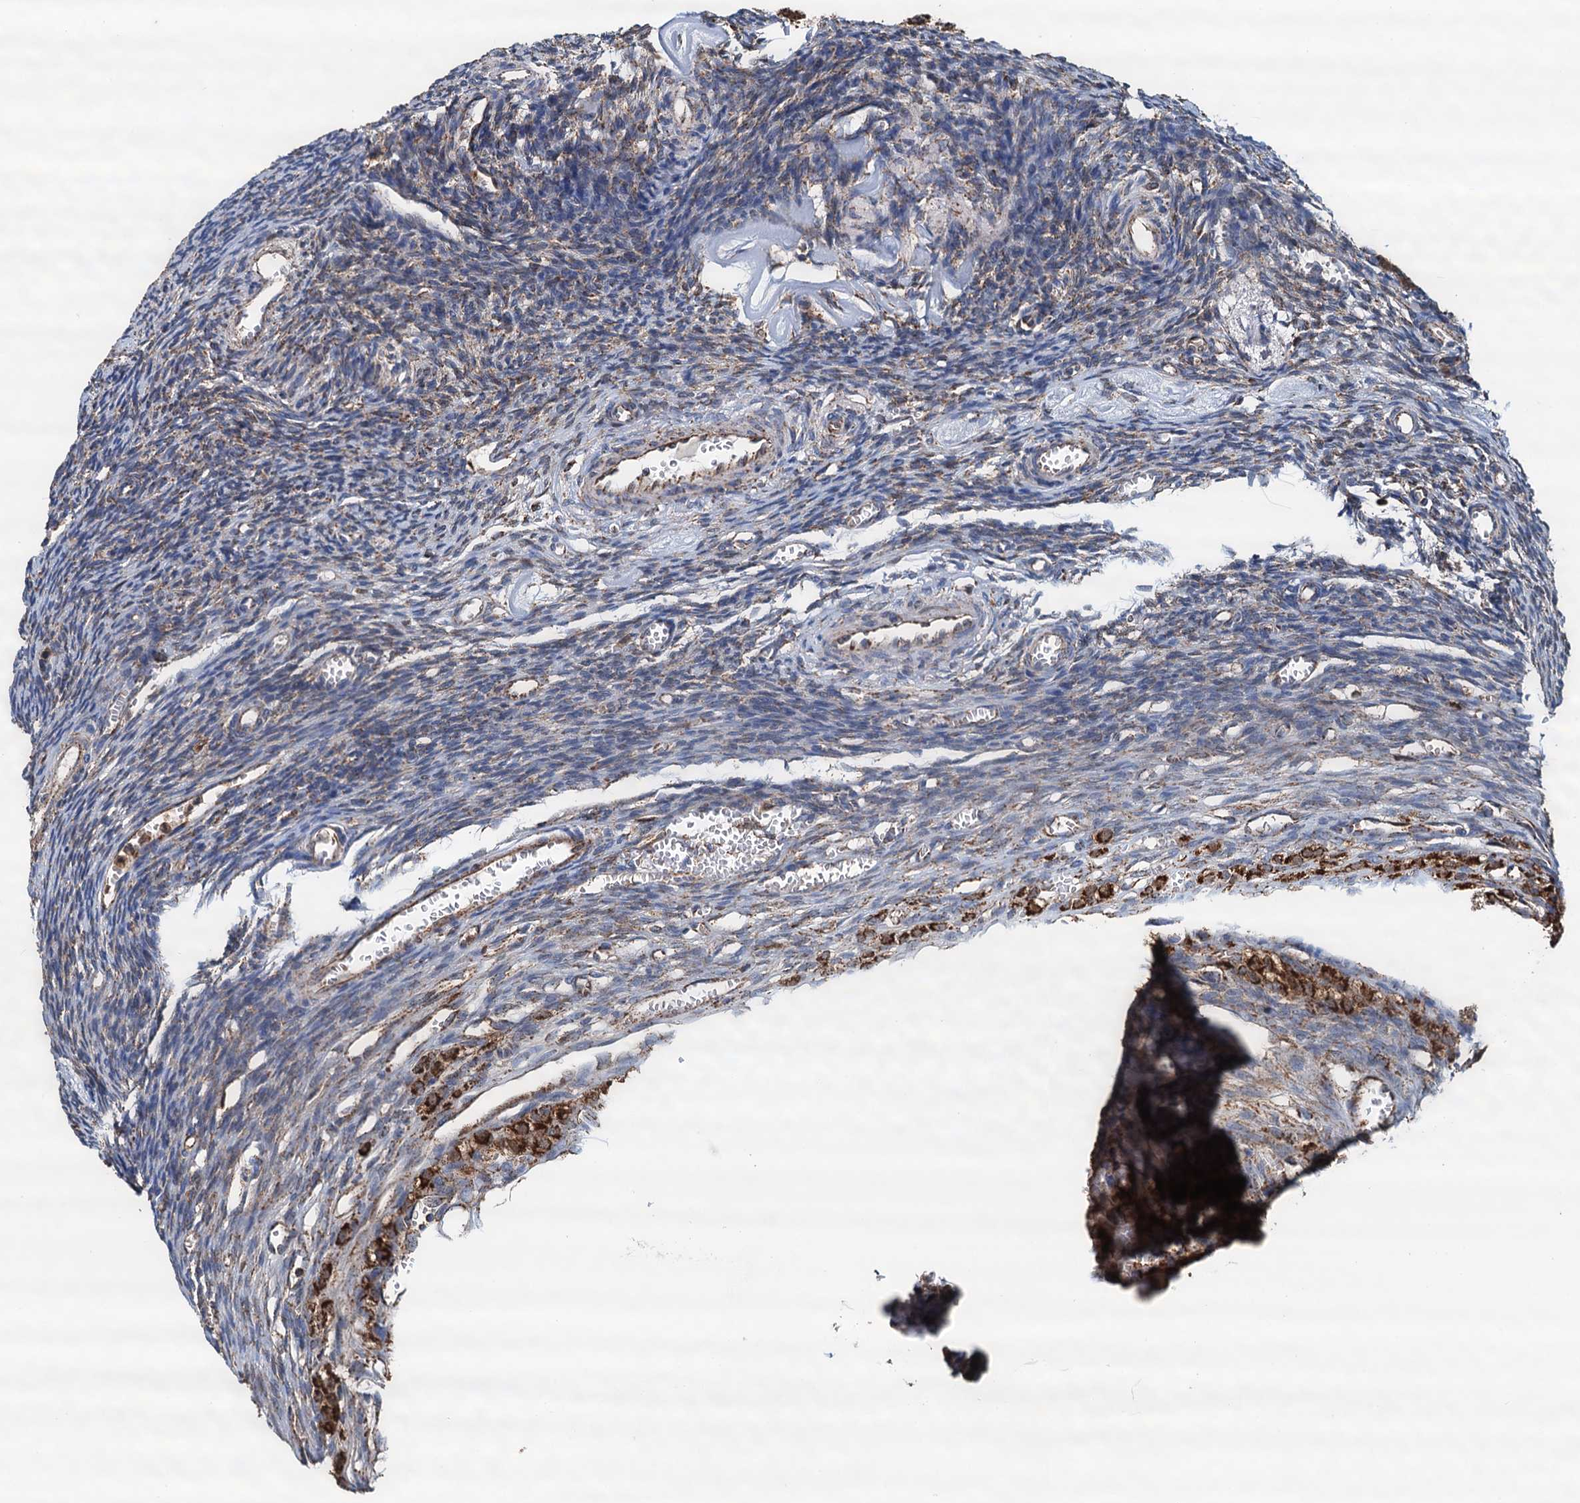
{"staining": {"intensity": "moderate", "quantity": "25%-75%", "location": "cytoplasmic/membranous"}, "tissue": "ovary", "cell_type": "Ovarian stroma cells", "image_type": "normal", "snomed": [{"axis": "morphology", "description": "Normal tissue, NOS"}, {"axis": "topography", "description": "Ovary"}], "caption": "Human ovary stained with a brown dye demonstrates moderate cytoplasmic/membranous positive expression in approximately 25%-75% of ovarian stroma cells.", "gene": "AAGAB", "patient": {"sex": "female", "age": 39}}